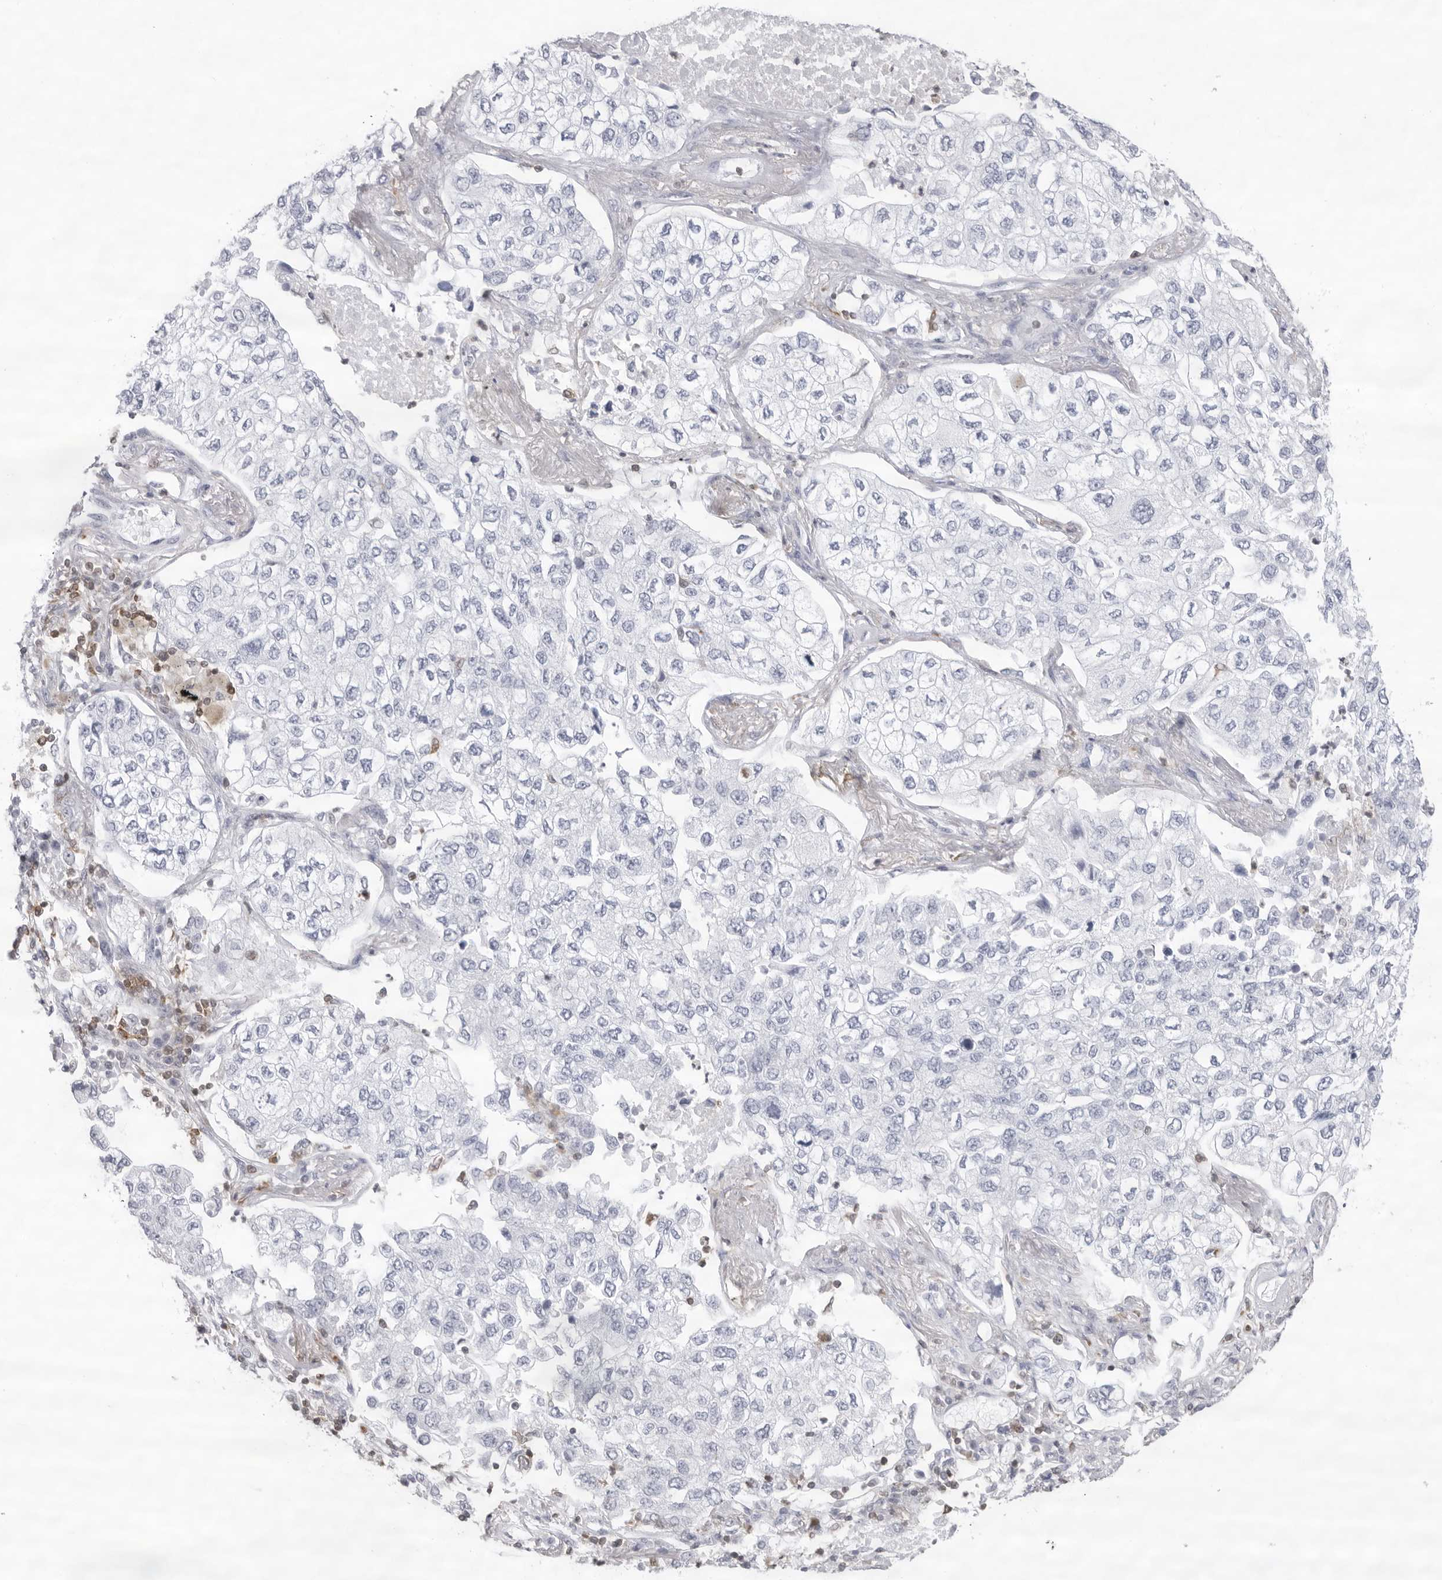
{"staining": {"intensity": "negative", "quantity": "none", "location": "none"}, "tissue": "lung cancer", "cell_type": "Tumor cells", "image_type": "cancer", "snomed": [{"axis": "morphology", "description": "Adenocarcinoma, NOS"}, {"axis": "topography", "description": "Lung"}], "caption": "The photomicrograph displays no significant positivity in tumor cells of lung adenocarcinoma. (DAB immunohistochemistry (IHC), high magnification).", "gene": "FMNL1", "patient": {"sex": "male", "age": 63}}